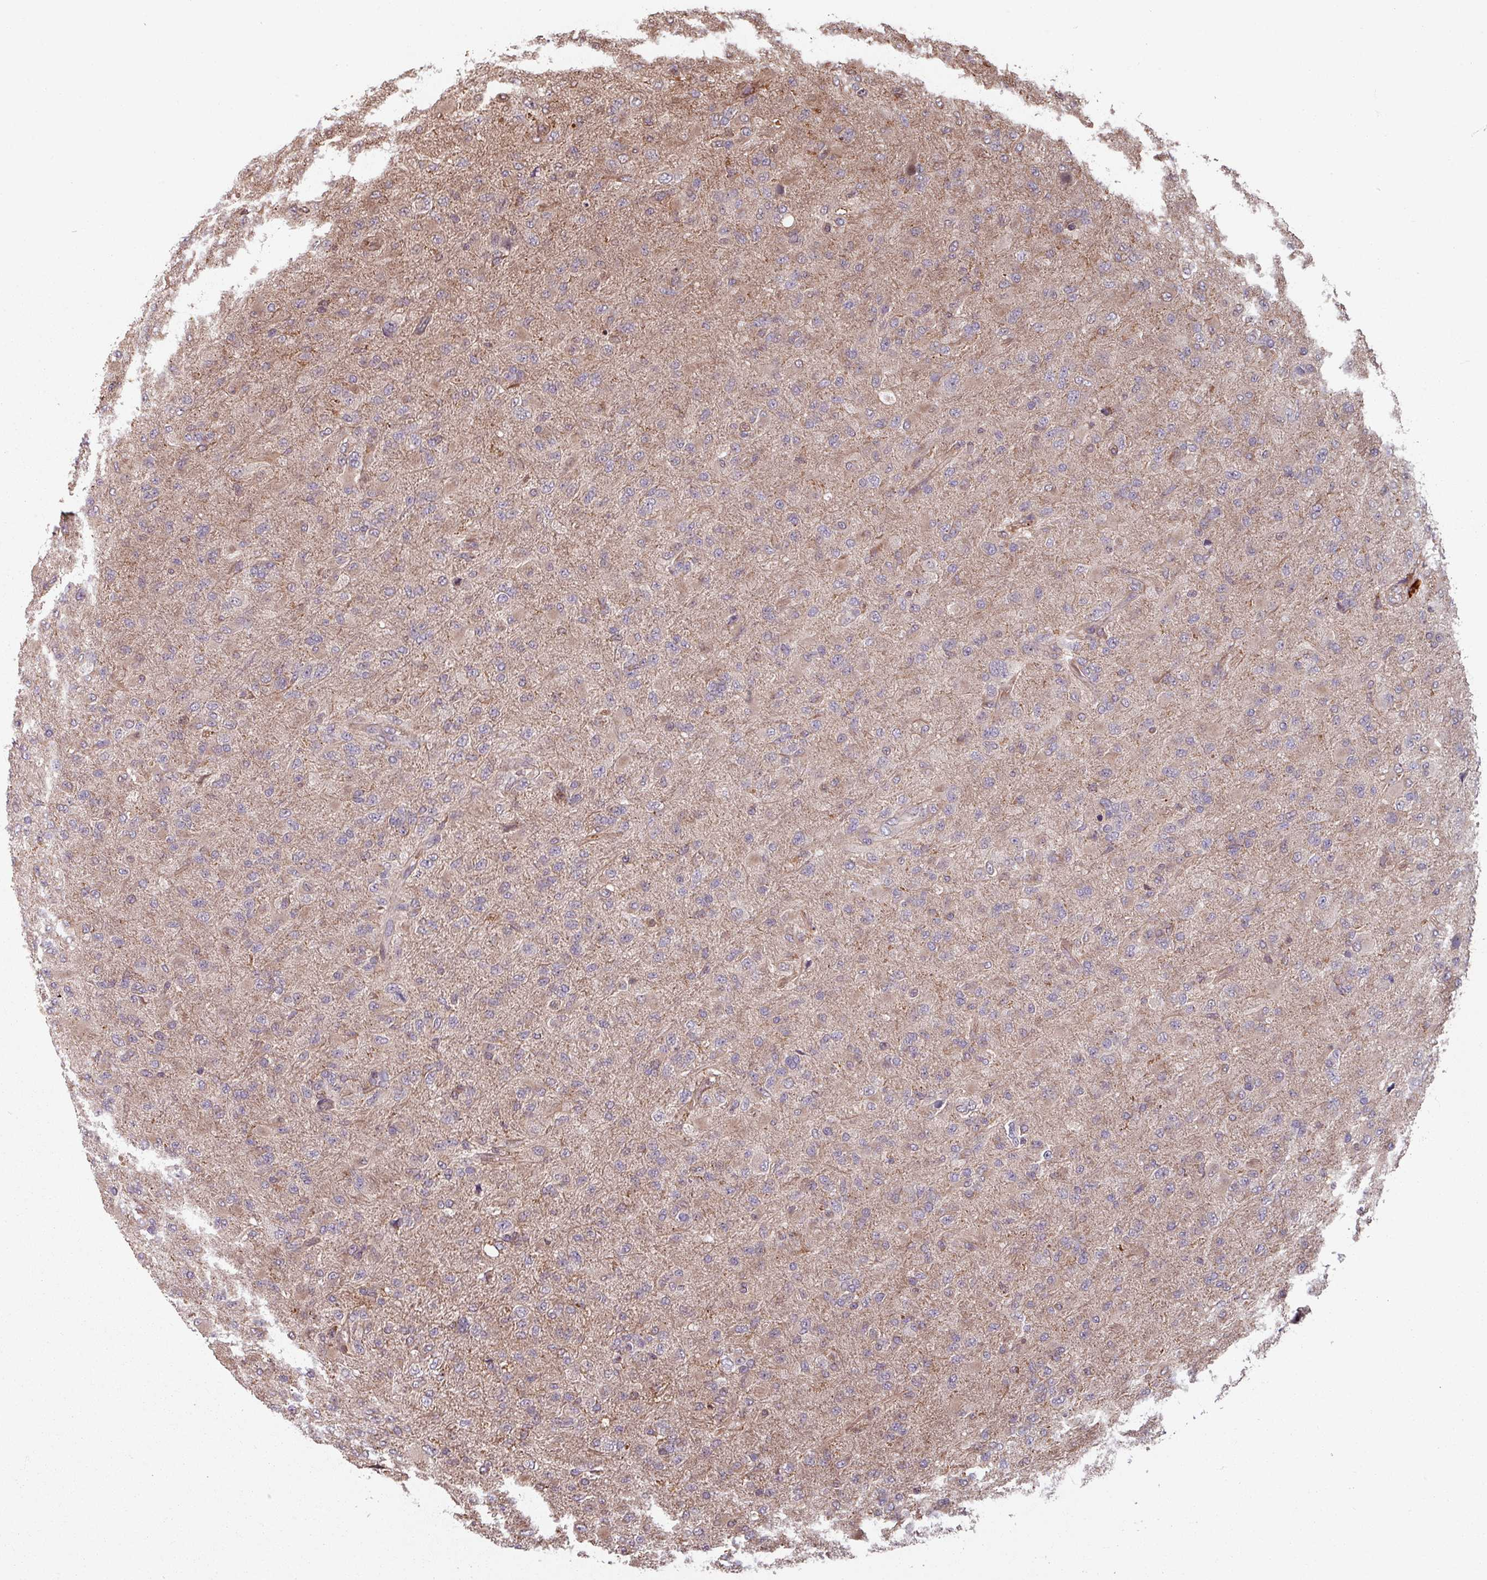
{"staining": {"intensity": "weak", "quantity": "<25%", "location": "cytoplasmic/membranous"}, "tissue": "glioma", "cell_type": "Tumor cells", "image_type": "cancer", "snomed": [{"axis": "morphology", "description": "Glioma, malignant, Low grade"}, {"axis": "topography", "description": "Brain"}], "caption": "Immunohistochemistry micrograph of neoplastic tissue: glioma stained with DAB shows no significant protein positivity in tumor cells.", "gene": "EID1", "patient": {"sex": "male", "age": 65}}